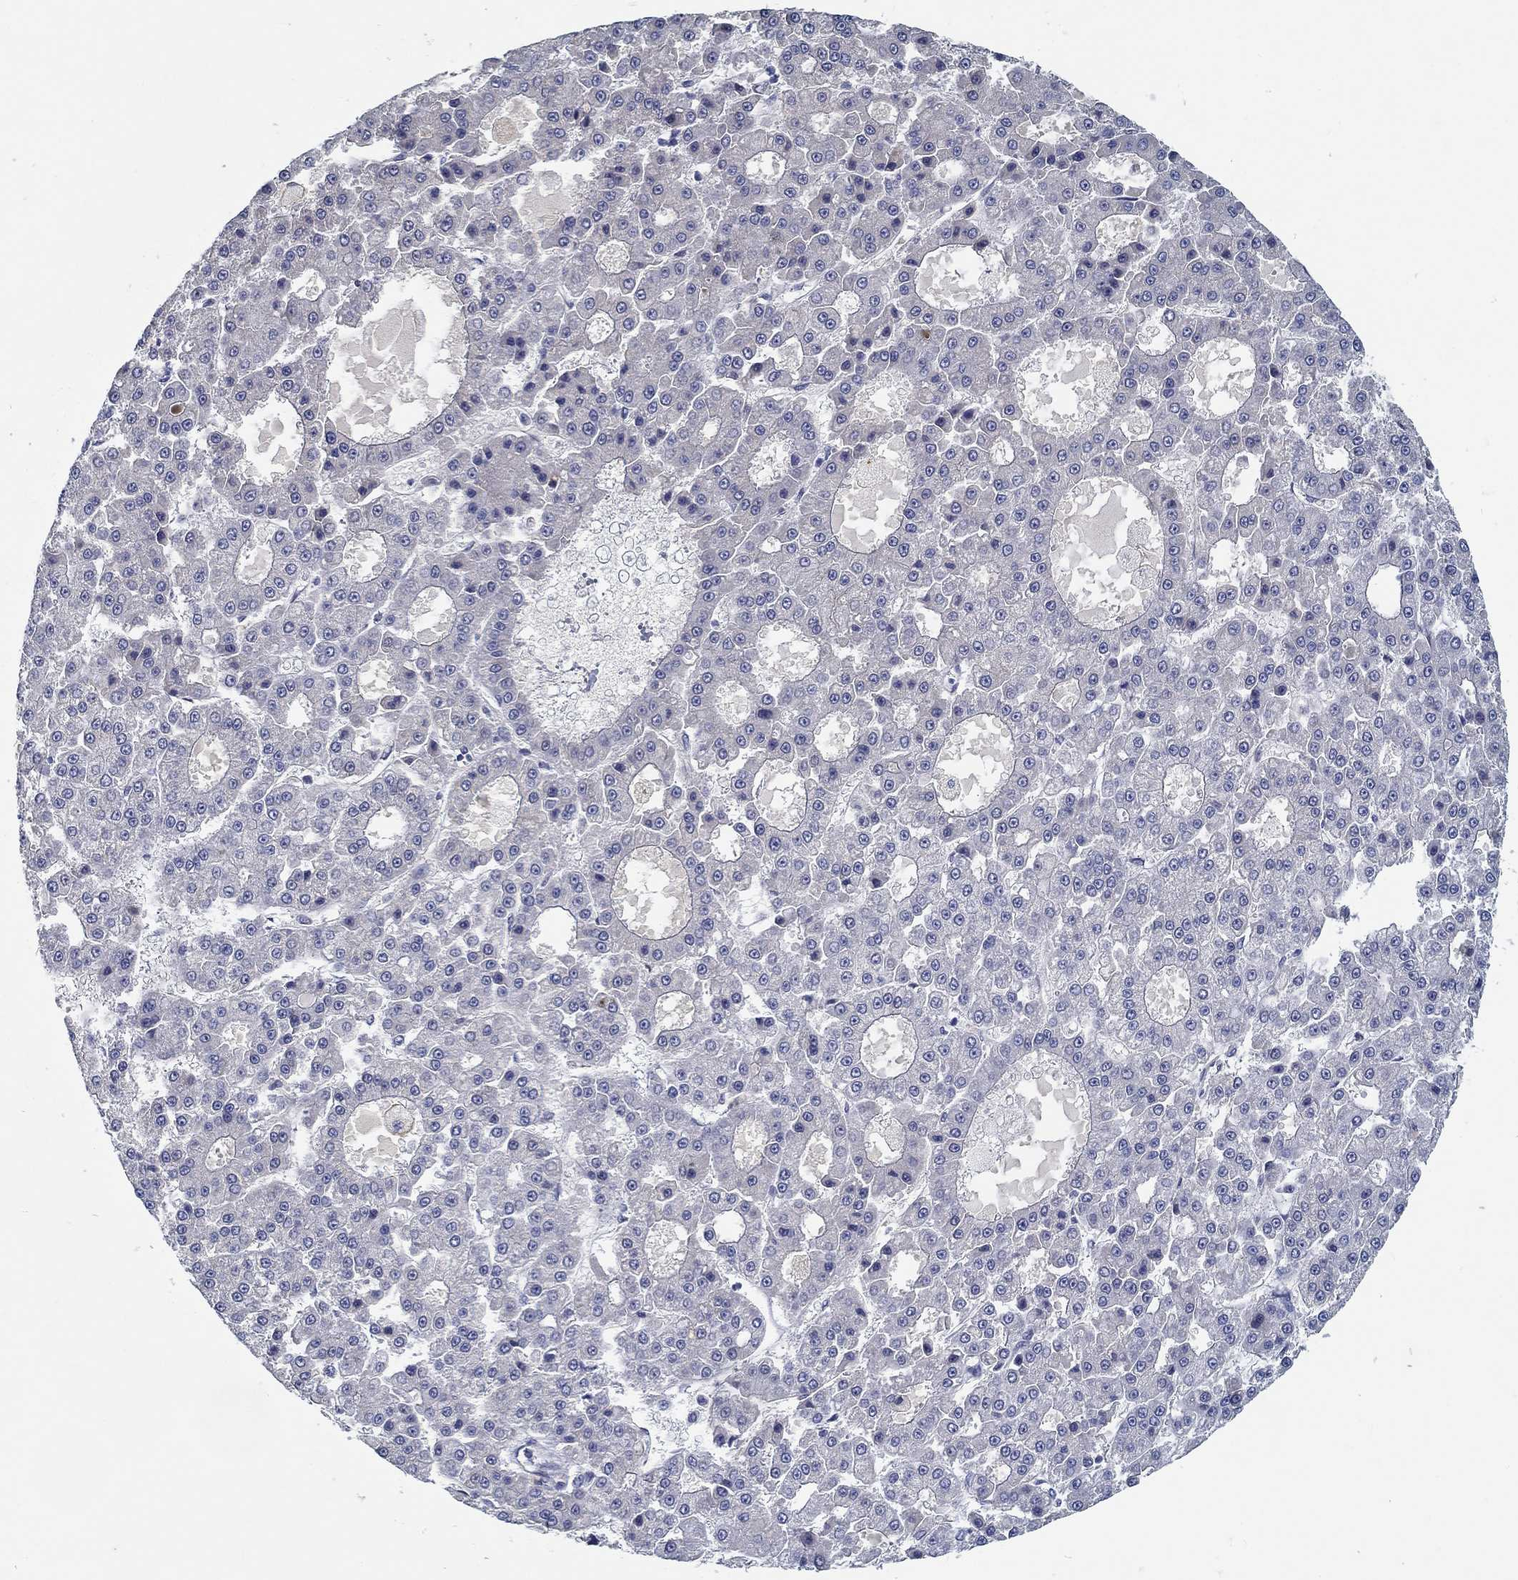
{"staining": {"intensity": "negative", "quantity": "none", "location": "none"}, "tissue": "liver cancer", "cell_type": "Tumor cells", "image_type": "cancer", "snomed": [{"axis": "morphology", "description": "Carcinoma, Hepatocellular, NOS"}, {"axis": "topography", "description": "Liver"}], "caption": "This is an IHC photomicrograph of liver hepatocellular carcinoma. There is no expression in tumor cells.", "gene": "MYBPC1", "patient": {"sex": "male", "age": 70}}